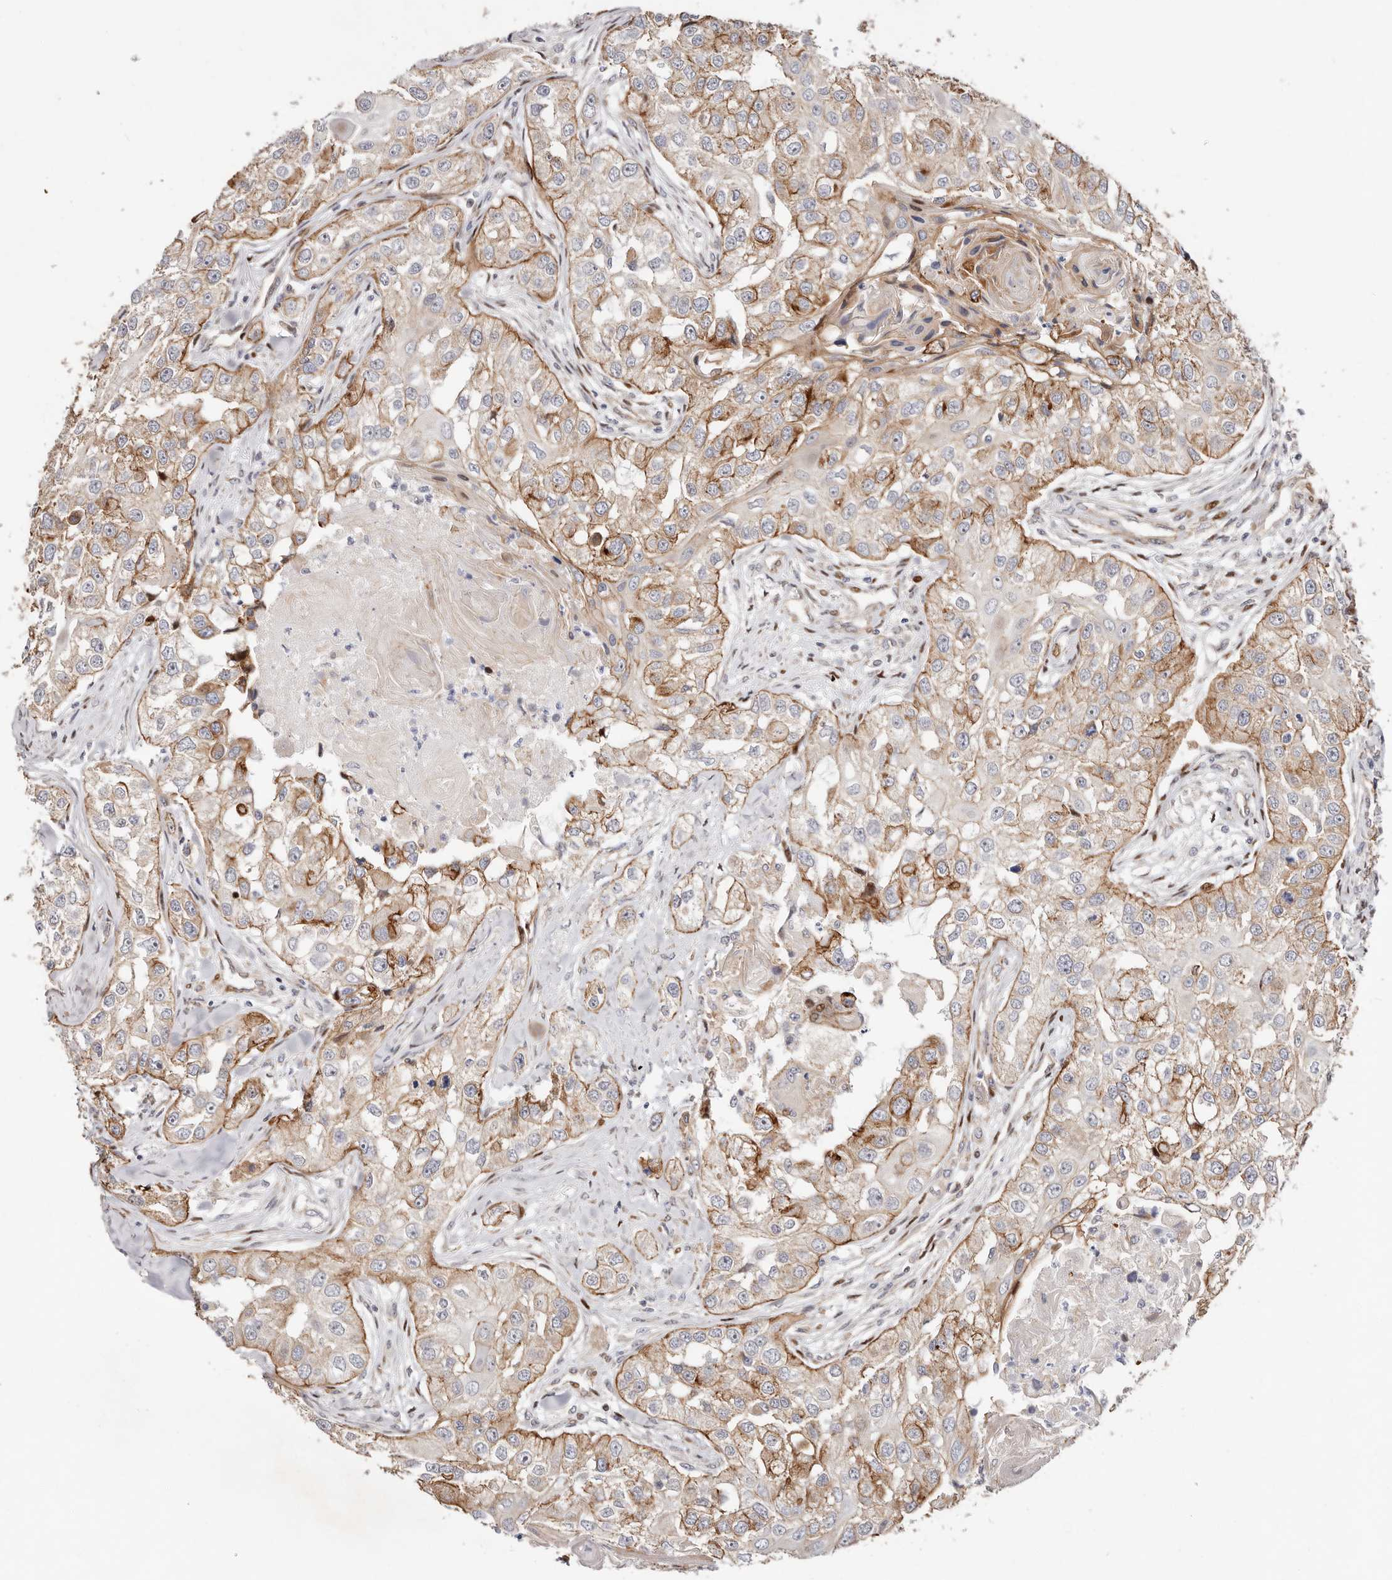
{"staining": {"intensity": "moderate", "quantity": ">75%", "location": "cytoplasmic/membranous"}, "tissue": "head and neck cancer", "cell_type": "Tumor cells", "image_type": "cancer", "snomed": [{"axis": "morphology", "description": "Normal tissue, NOS"}, {"axis": "morphology", "description": "Squamous cell carcinoma, NOS"}, {"axis": "topography", "description": "Skeletal muscle"}, {"axis": "topography", "description": "Head-Neck"}], "caption": "Moderate cytoplasmic/membranous positivity for a protein is appreciated in approximately >75% of tumor cells of head and neck cancer using immunohistochemistry (IHC).", "gene": "EPHX3", "patient": {"sex": "male", "age": 51}}